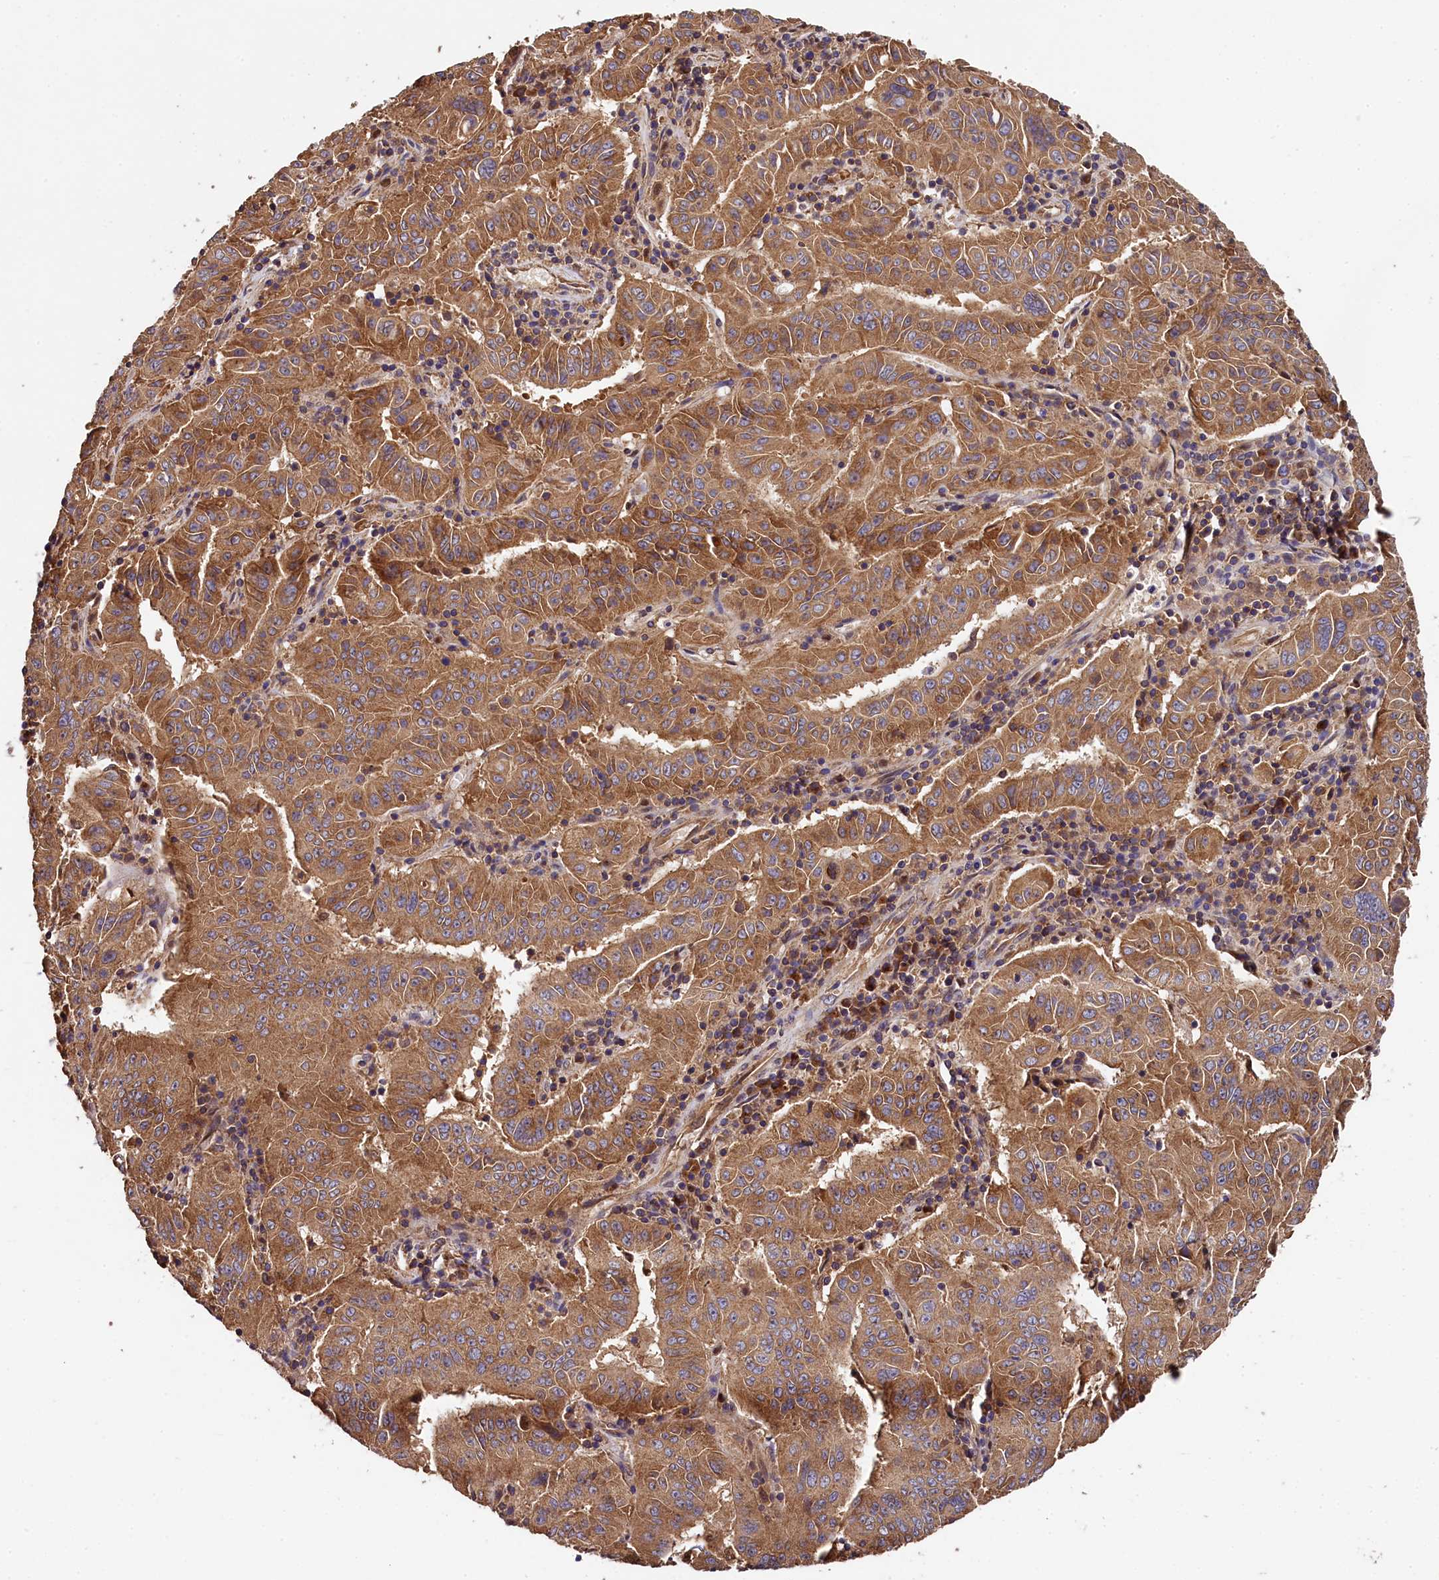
{"staining": {"intensity": "moderate", "quantity": ">75%", "location": "cytoplasmic/membranous"}, "tissue": "pancreatic cancer", "cell_type": "Tumor cells", "image_type": "cancer", "snomed": [{"axis": "morphology", "description": "Adenocarcinoma, NOS"}, {"axis": "topography", "description": "Pancreas"}], "caption": "Immunohistochemistry image of neoplastic tissue: human pancreatic cancer (adenocarcinoma) stained using immunohistochemistry demonstrates medium levels of moderate protein expression localized specifically in the cytoplasmic/membranous of tumor cells, appearing as a cytoplasmic/membranous brown color.", "gene": "KLC2", "patient": {"sex": "male", "age": 63}}